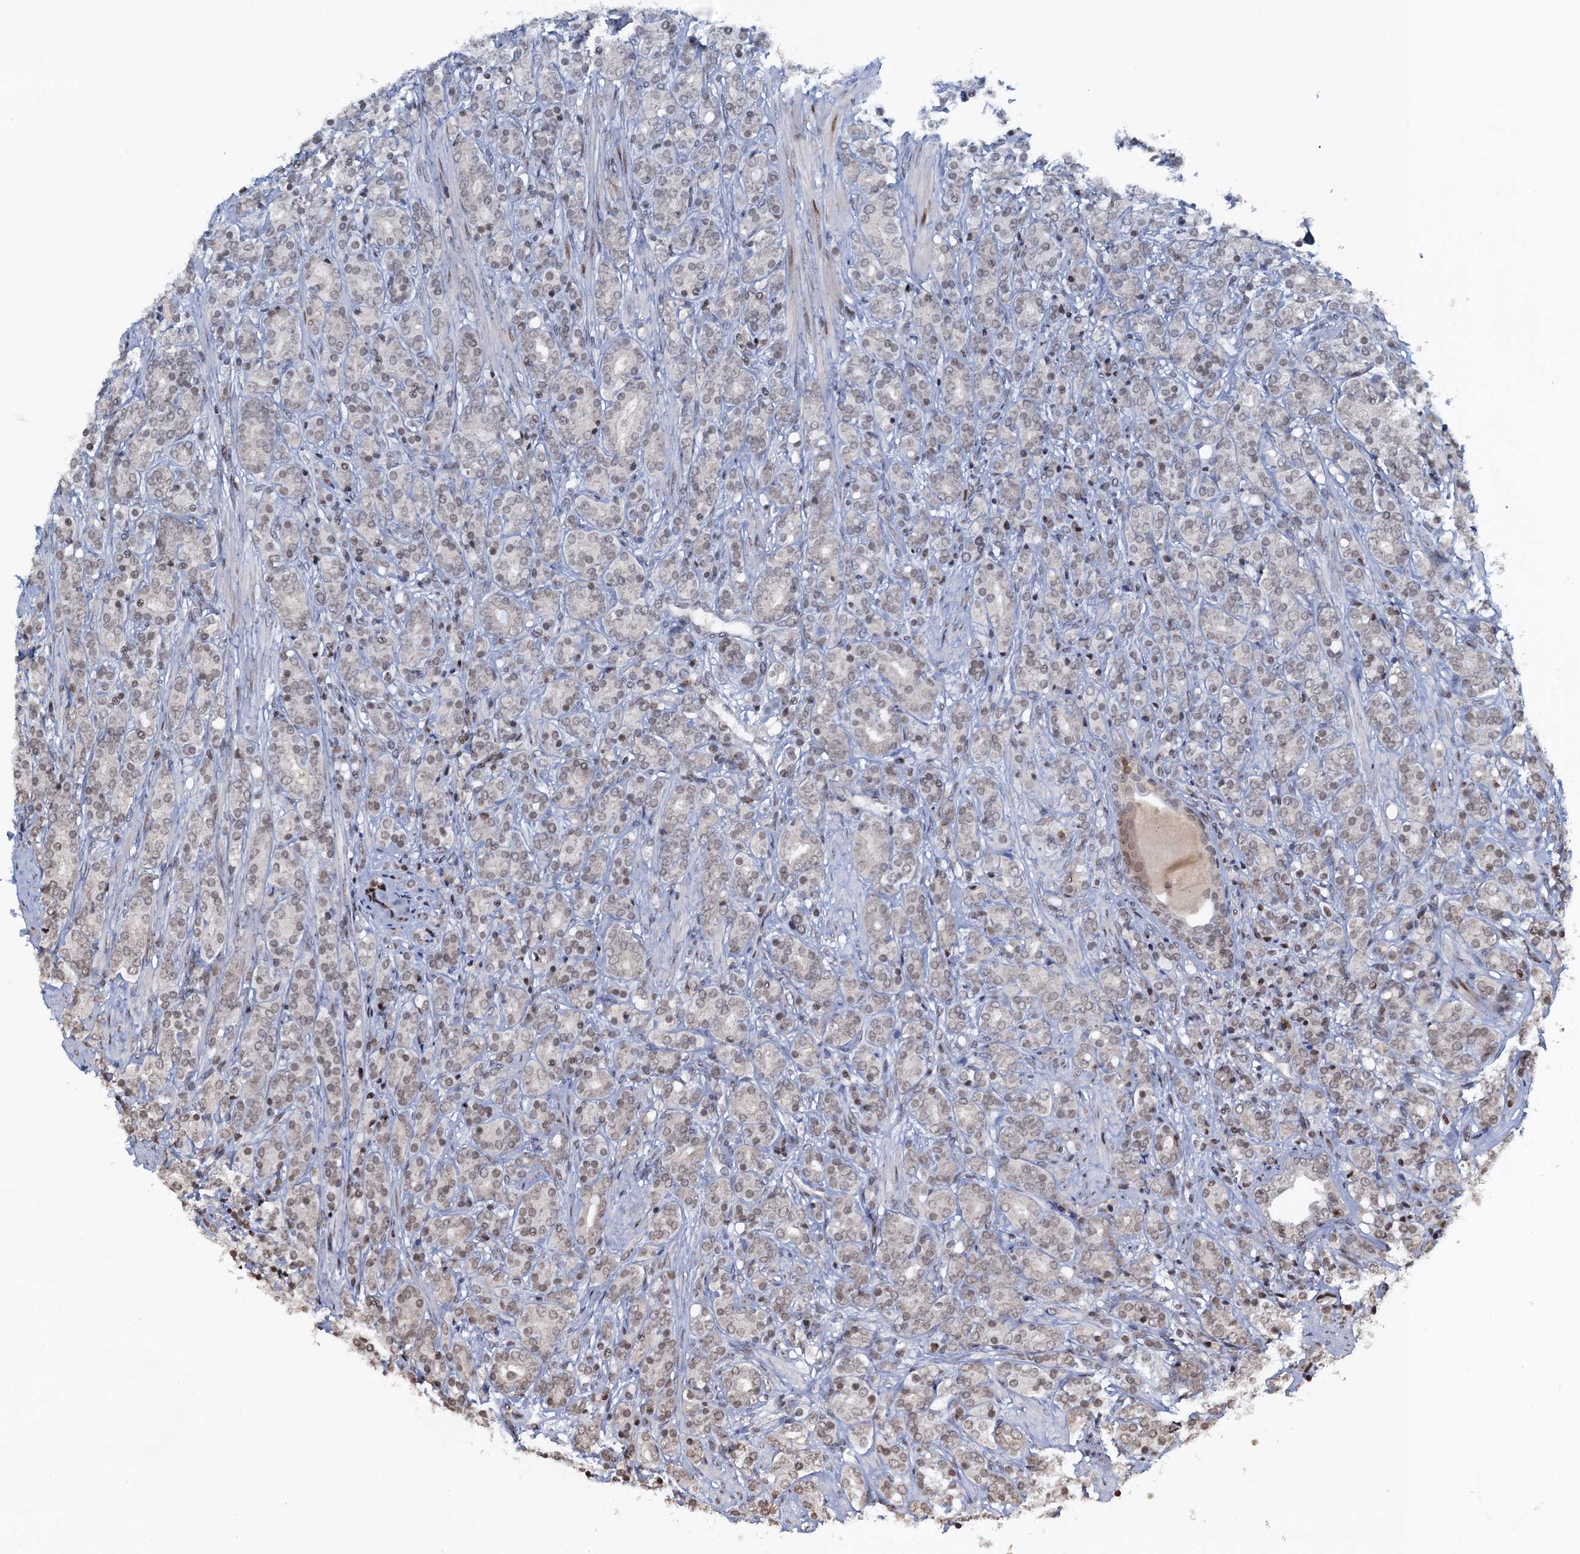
{"staining": {"intensity": "negative", "quantity": "none", "location": "none"}, "tissue": "prostate cancer", "cell_type": "Tumor cells", "image_type": "cancer", "snomed": [{"axis": "morphology", "description": "Adenocarcinoma, High grade"}, {"axis": "topography", "description": "Prostate"}], "caption": "Human prostate cancer stained for a protein using immunohistochemistry (IHC) shows no positivity in tumor cells.", "gene": "FYB1", "patient": {"sex": "male", "age": 62}}